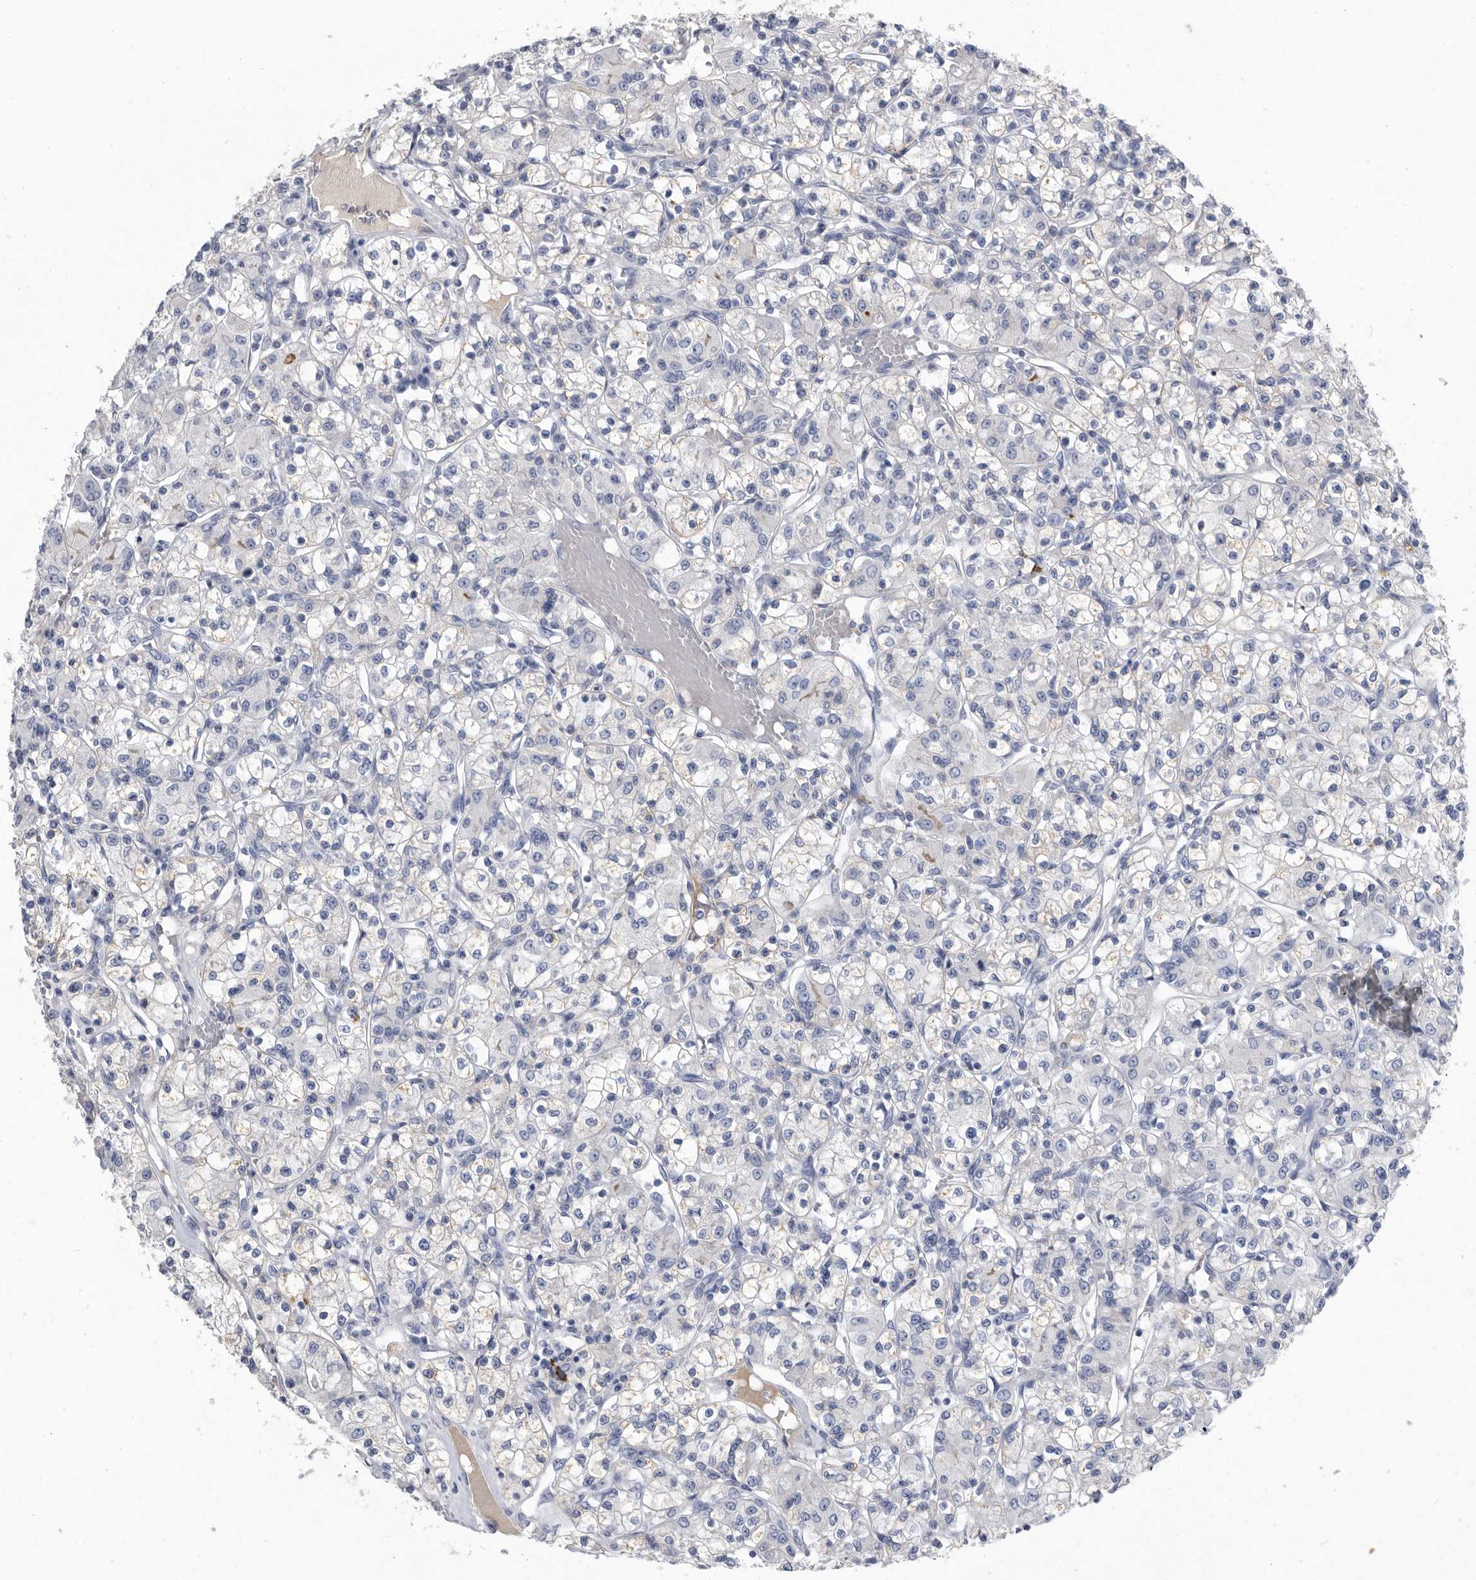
{"staining": {"intensity": "negative", "quantity": "none", "location": "none"}, "tissue": "renal cancer", "cell_type": "Tumor cells", "image_type": "cancer", "snomed": [{"axis": "morphology", "description": "Adenocarcinoma, NOS"}, {"axis": "topography", "description": "Kidney"}], "caption": "The image exhibits no significant expression in tumor cells of renal adenocarcinoma.", "gene": "BTBD6", "patient": {"sex": "female", "age": 59}}